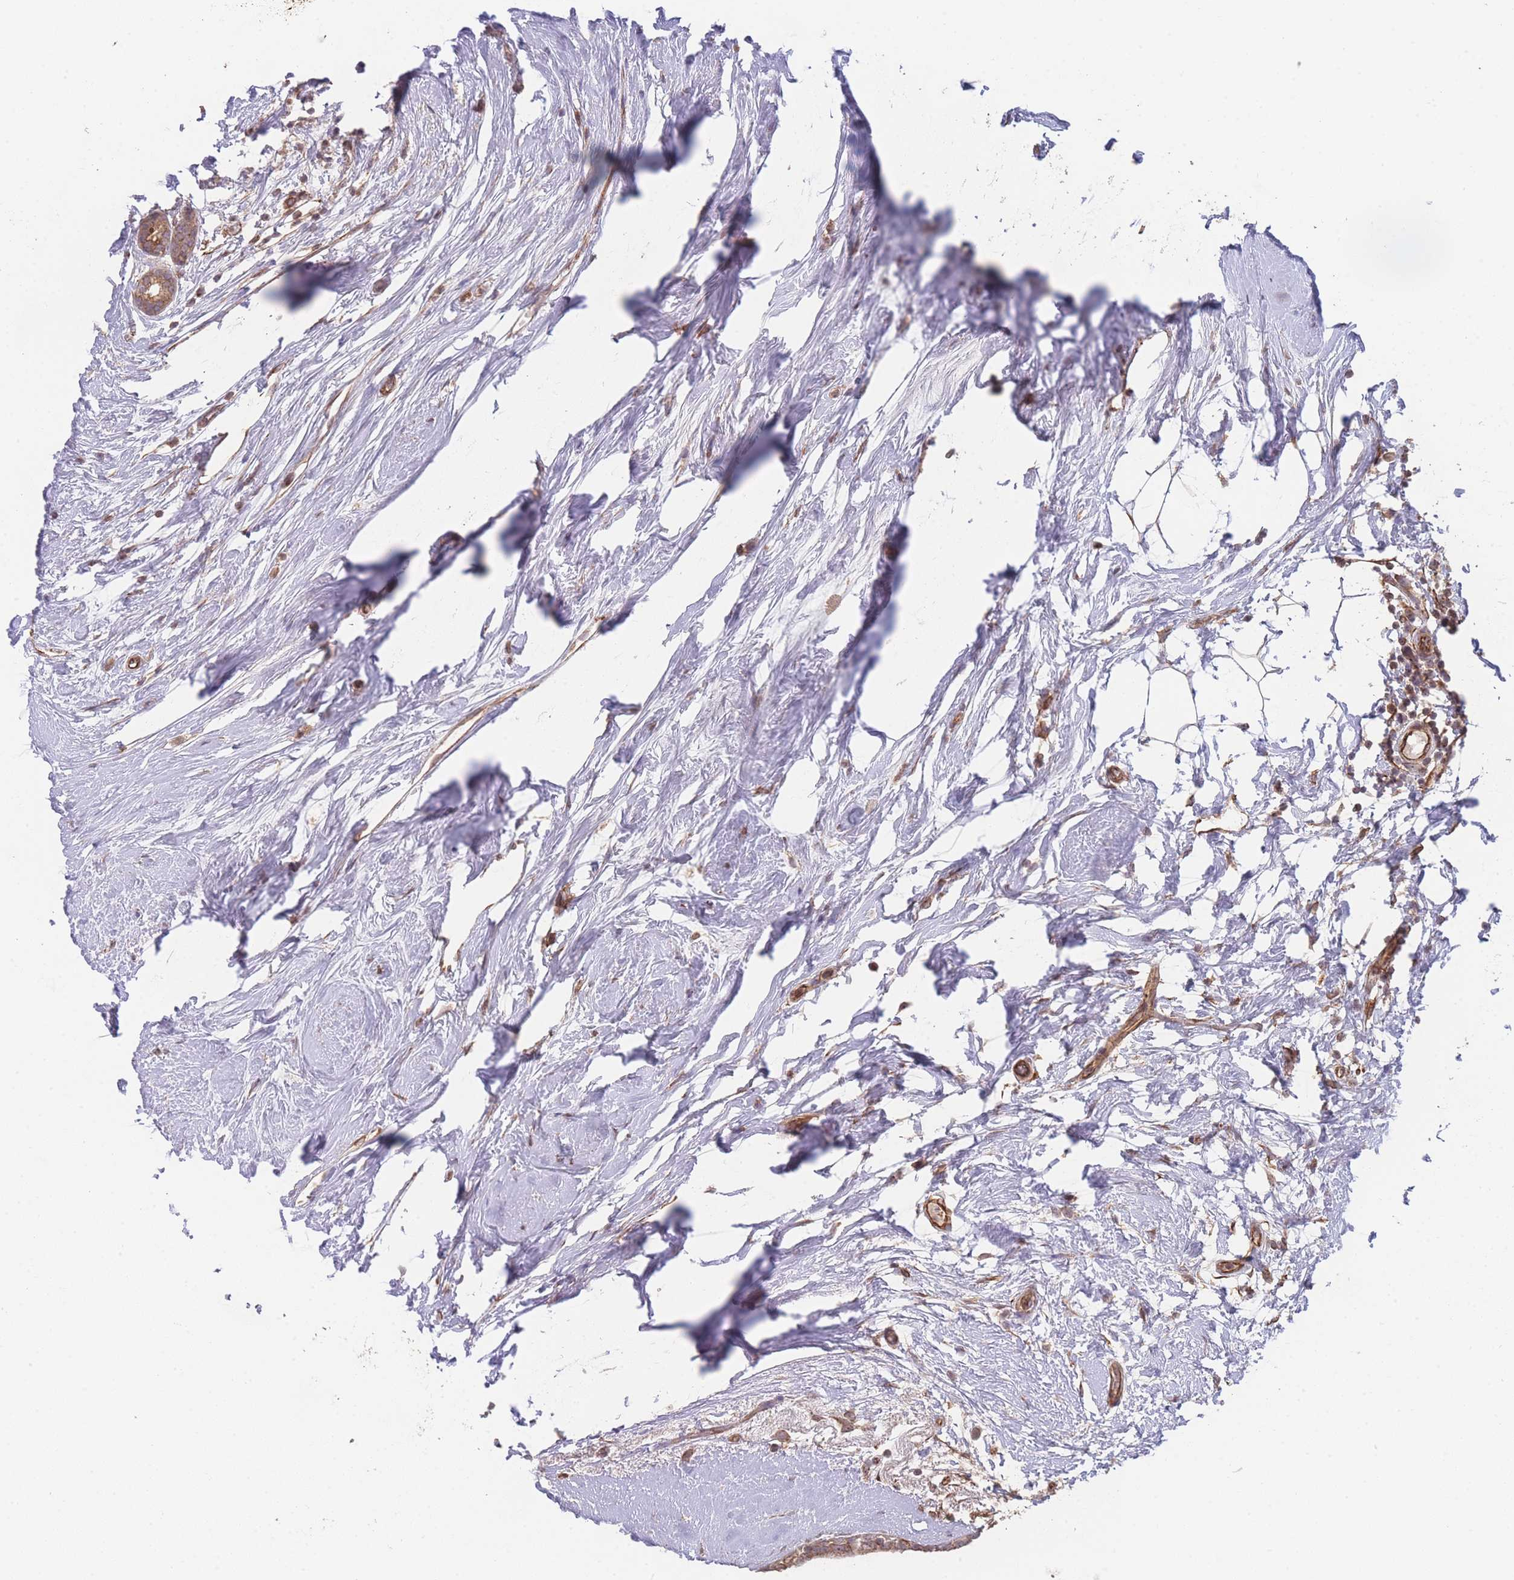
{"staining": {"intensity": "moderate", "quantity": ">75%", "location": "cytoplasmic/membranous"}, "tissue": "breast cancer", "cell_type": "Tumor cells", "image_type": "cancer", "snomed": [{"axis": "morphology", "description": "Lobular carcinoma"}, {"axis": "topography", "description": "Breast"}], "caption": "Immunohistochemistry (IHC) staining of breast cancer (lobular carcinoma), which demonstrates medium levels of moderate cytoplasmic/membranous expression in approximately >75% of tumor cells indicating moderate cytoplasmic/membranous protein expression. The staining was performed using DAB (3,3'-diaminobenzidine) (brown) for protein detection and nuclei were counterstained in hematoxylin (blue).", "gene": "PXMP4", "patient": {"sex": "female", "age": 58}}